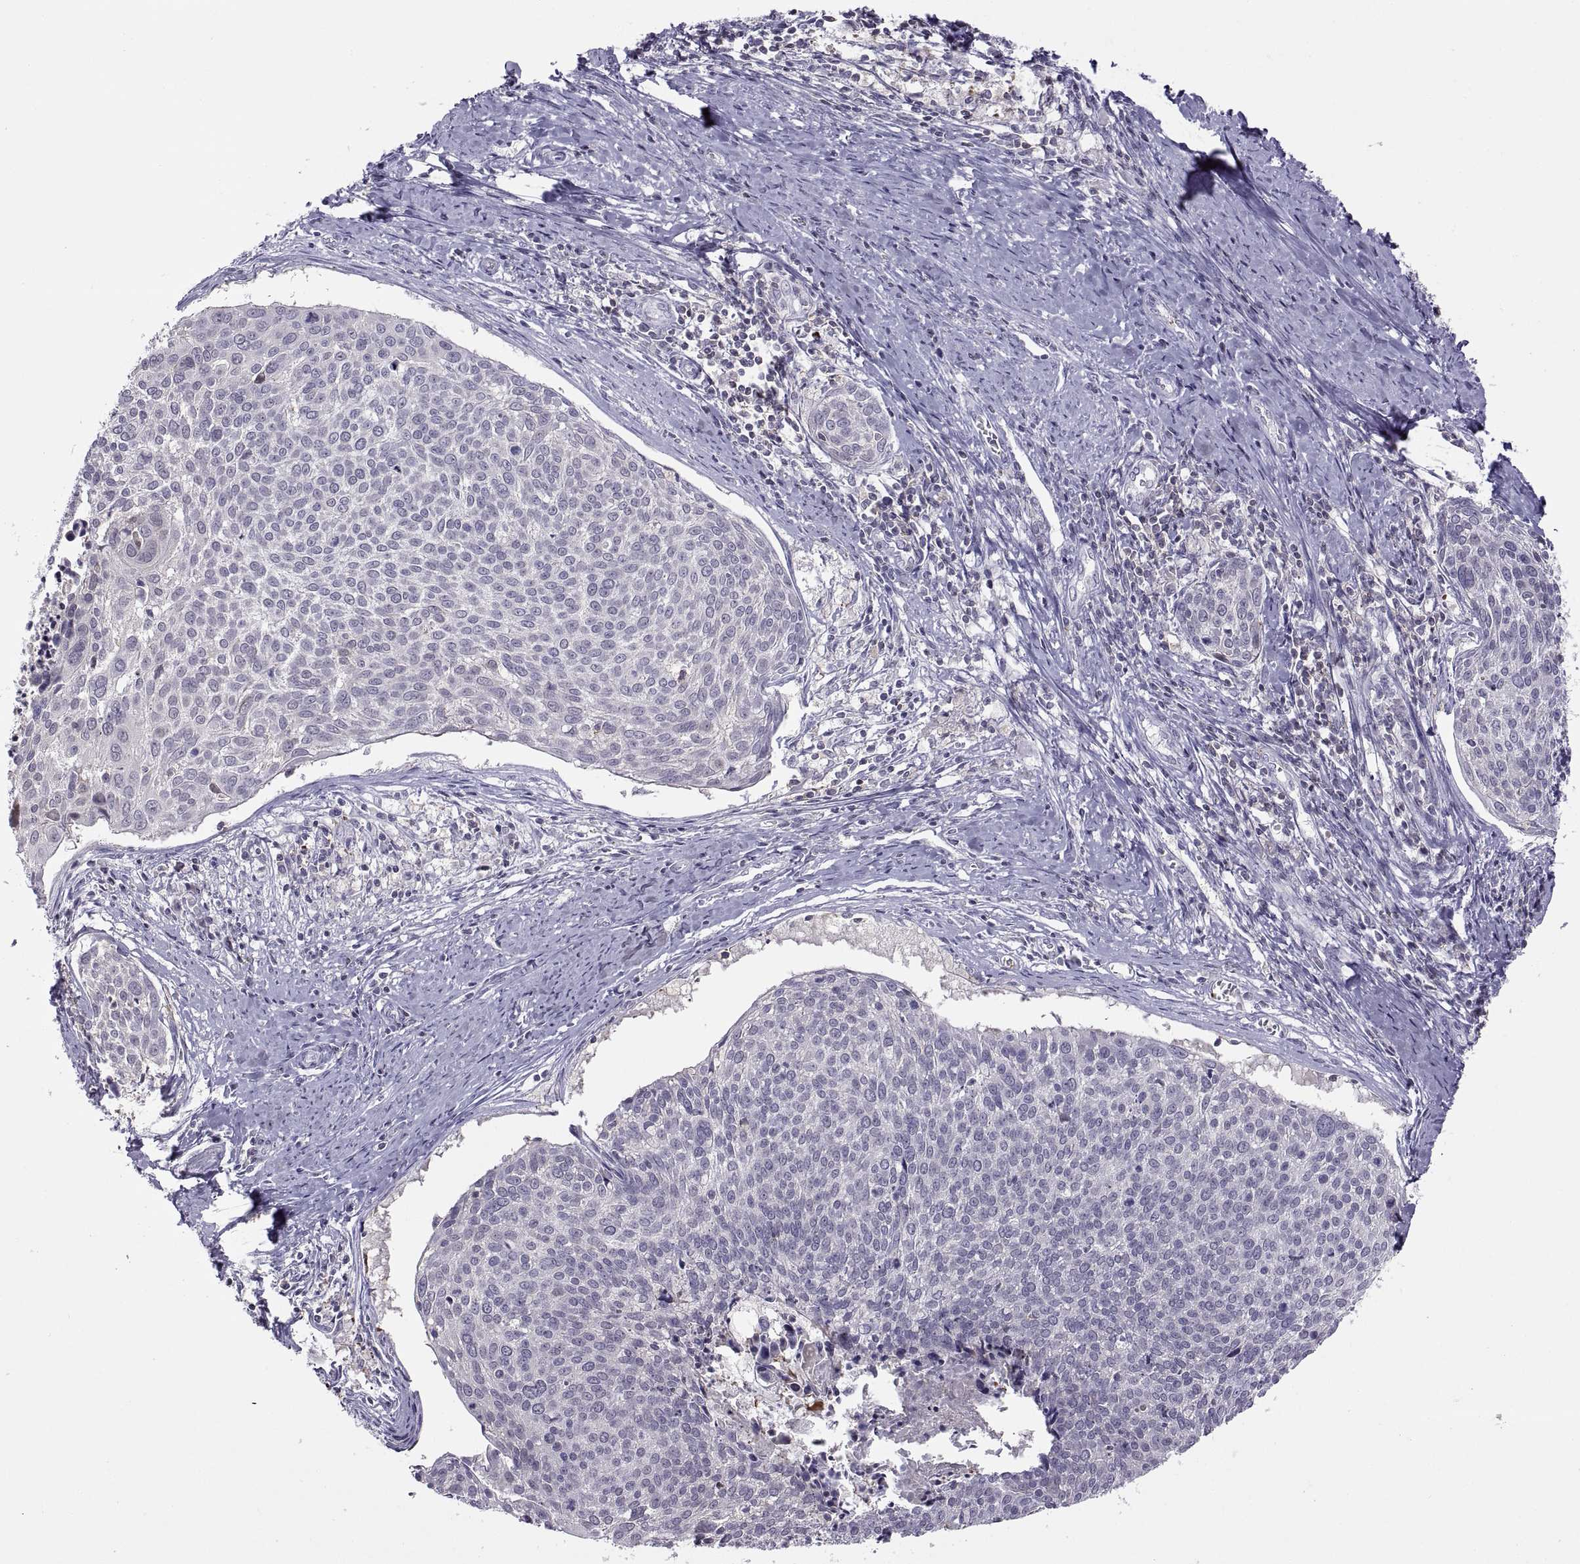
{"staining": {"intensity": "negative", "quantity": "none", "location": "none"}, "tissue": "cervical cancer", "cell_type": "Tumor cells", "image_type": "cancer", "snomed": [{"axis": "morphology", "description": "Squamous cell carcinoma, NOS"}, {"axis": "topography", "description": "Cervix"}], "caption": "High magnification brightfield microscopy of squamous cell carcinoma (cervical) stained with DAB (3,3'-diaminobenzidine) (brown) and counterstained with hematoxylin (blue): tumor cells show no significant expression.", "gene": "TTC21A", "patient": {"sex": "female", "age": 39}}